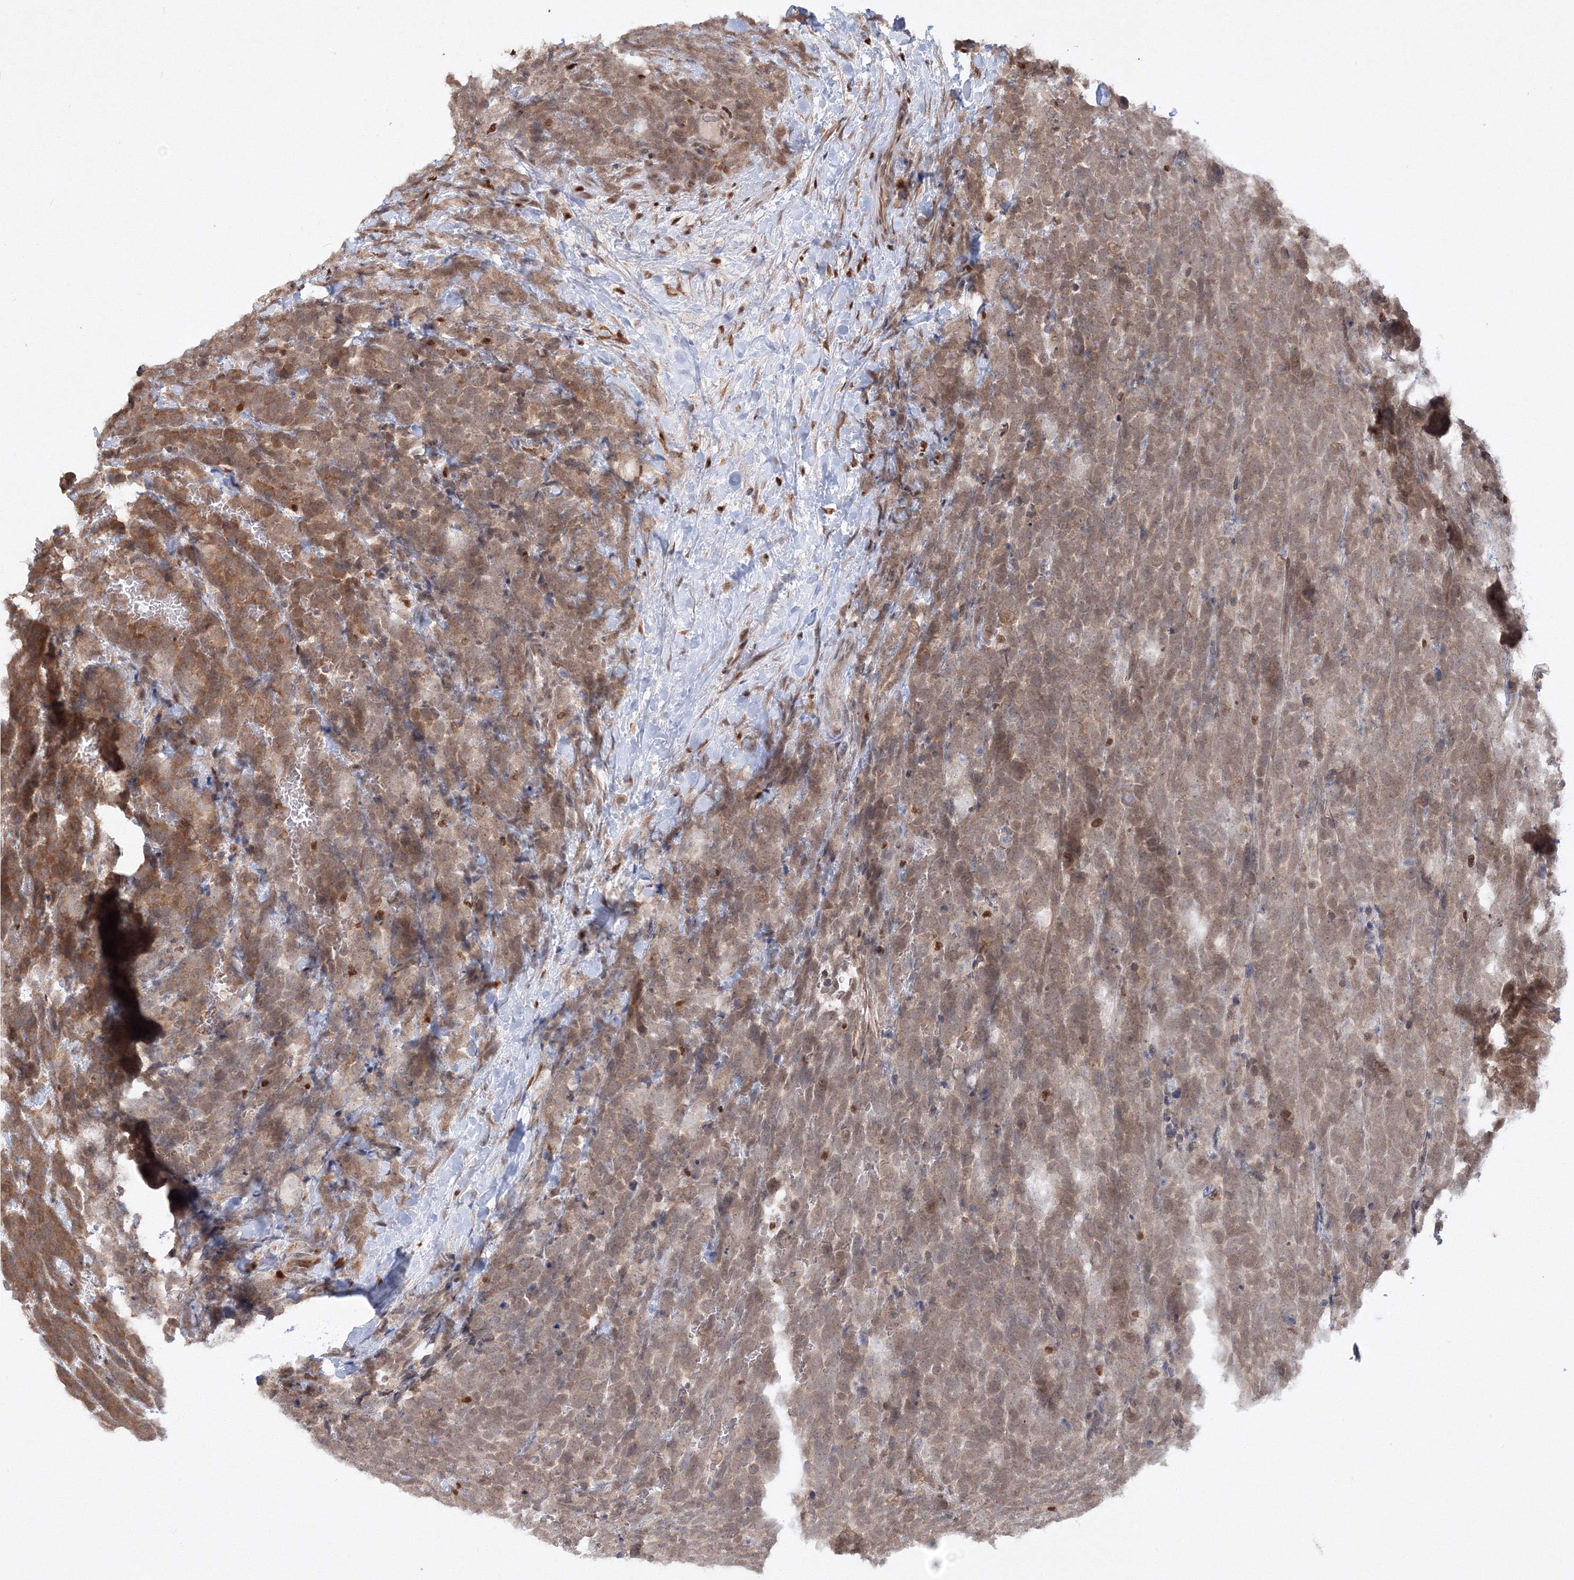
{"staining": {"intensity": "moderate", "quantity": ">75%", "location": "cytoplasmic/membranous,nuclear"}, "tissue": "urothelial cancer", "cell_type": "Tumor cells", "image_type": "cancer", "snomed": [{"axis": "morphology", "description": "Urothelial carcinoma, High grade"}, {"axis": "topography", "description": "Urinary bladder"}], "caption": "Protein staining reveals moderate cytoplasmic/membranous and nuclear positivity in about >75% of tumor cells in urothelial cancer. The protein is shown in brown color, while the nuclei are stained blue.", "gene": "TMEM50B", "patient": {"sex": "female", "age": 82}}